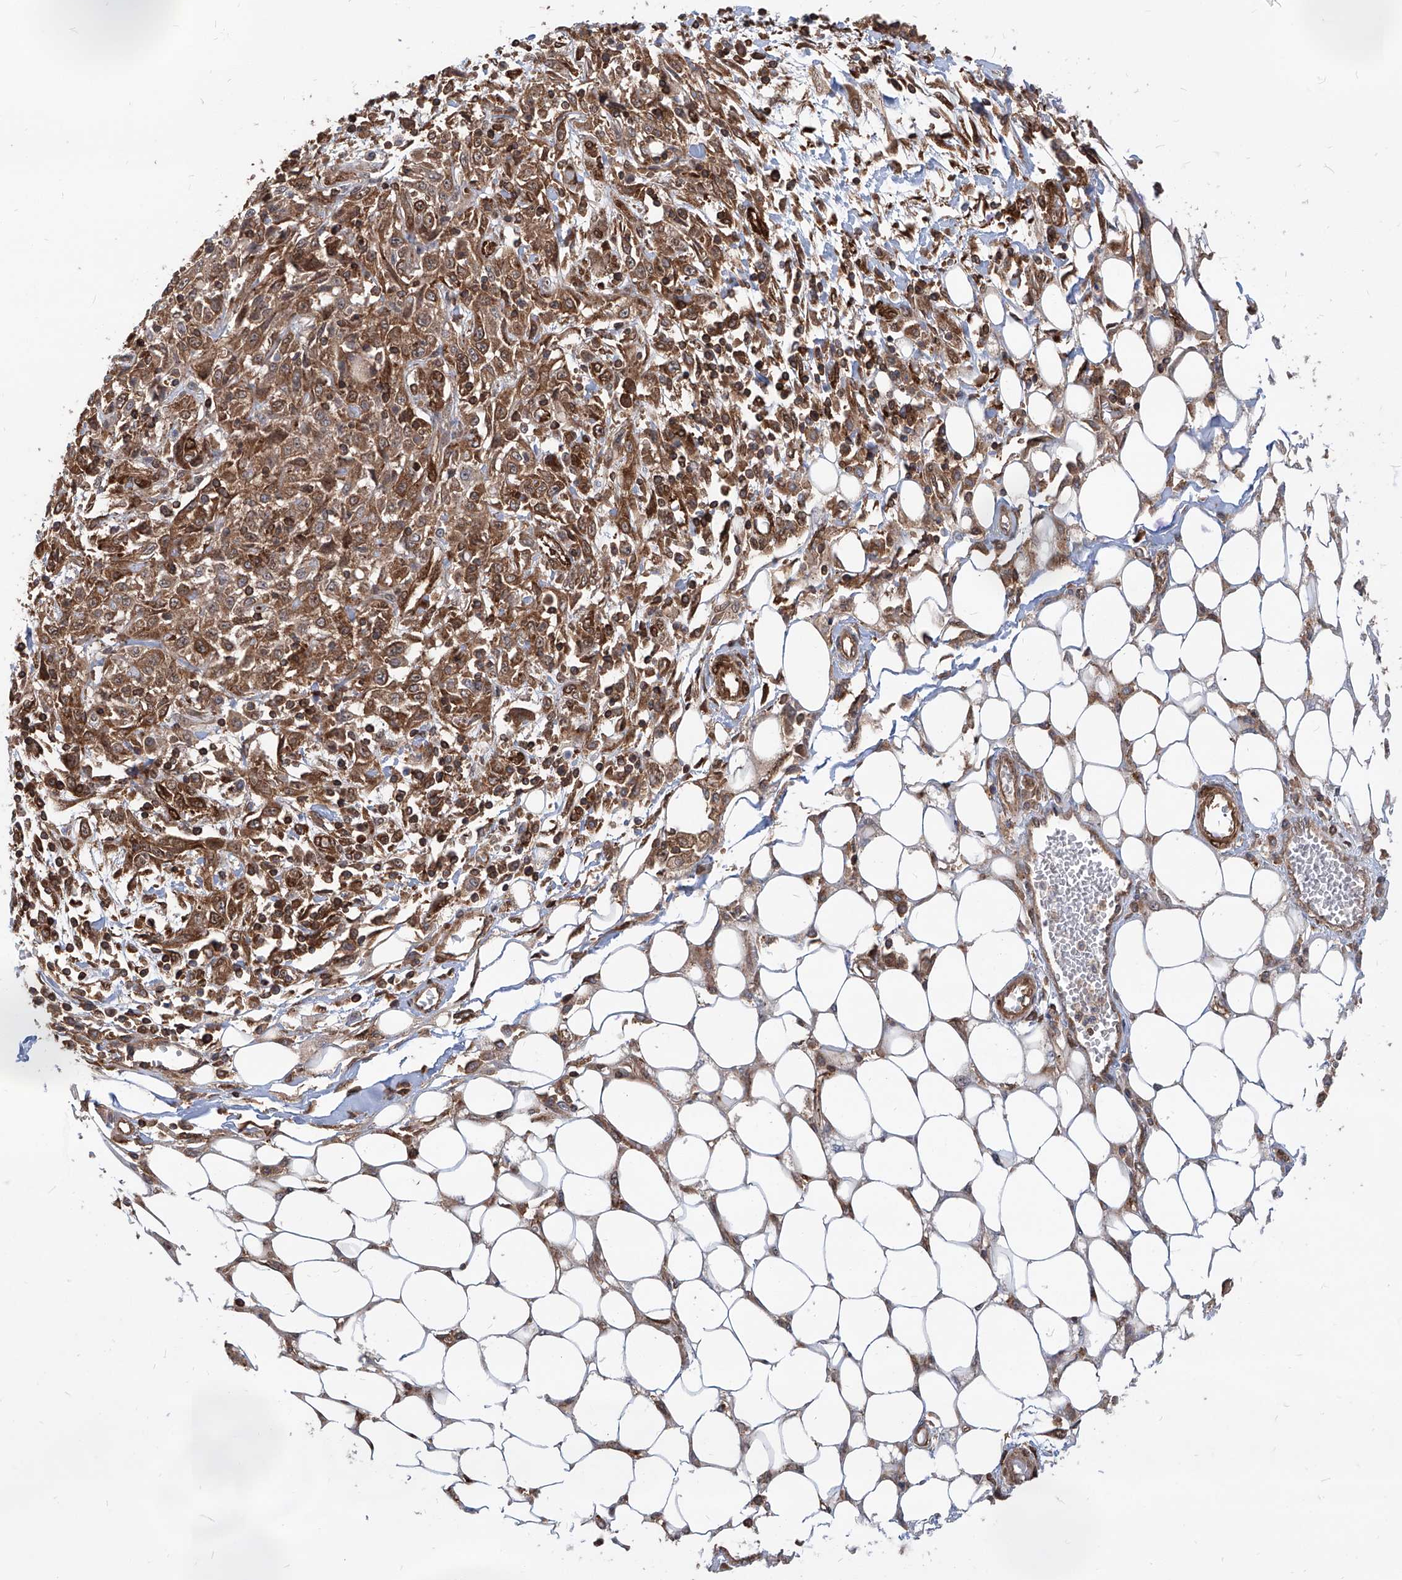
{"staining": {"intensity": "moderate", "quantity": ">75%", "location": "cytoplasmic/membranous"}, "tissue": "skin cancer", "cell_type": "Tumor cells", "image_type": "cancer", "snomed": [{"axis": "morphology", "description": "Squamous cell carcinoma, NOS"}, {"axis": "morphology", "description": "Squamous cell carcinoma, metastatic, NOS"}, {"axis": "topography", "description": "Skin"}, {"axis": "topography", "description": "Lymph node"}], "caption": "Squamous cell carcinoma (skin) stained for a protein (brown) demonstrates moderate cytoplasmic/membranous positive expression in about >75% of tumor cells.", "gene": "MAGED2", "patient": {"sex": "male", "age": 75}}